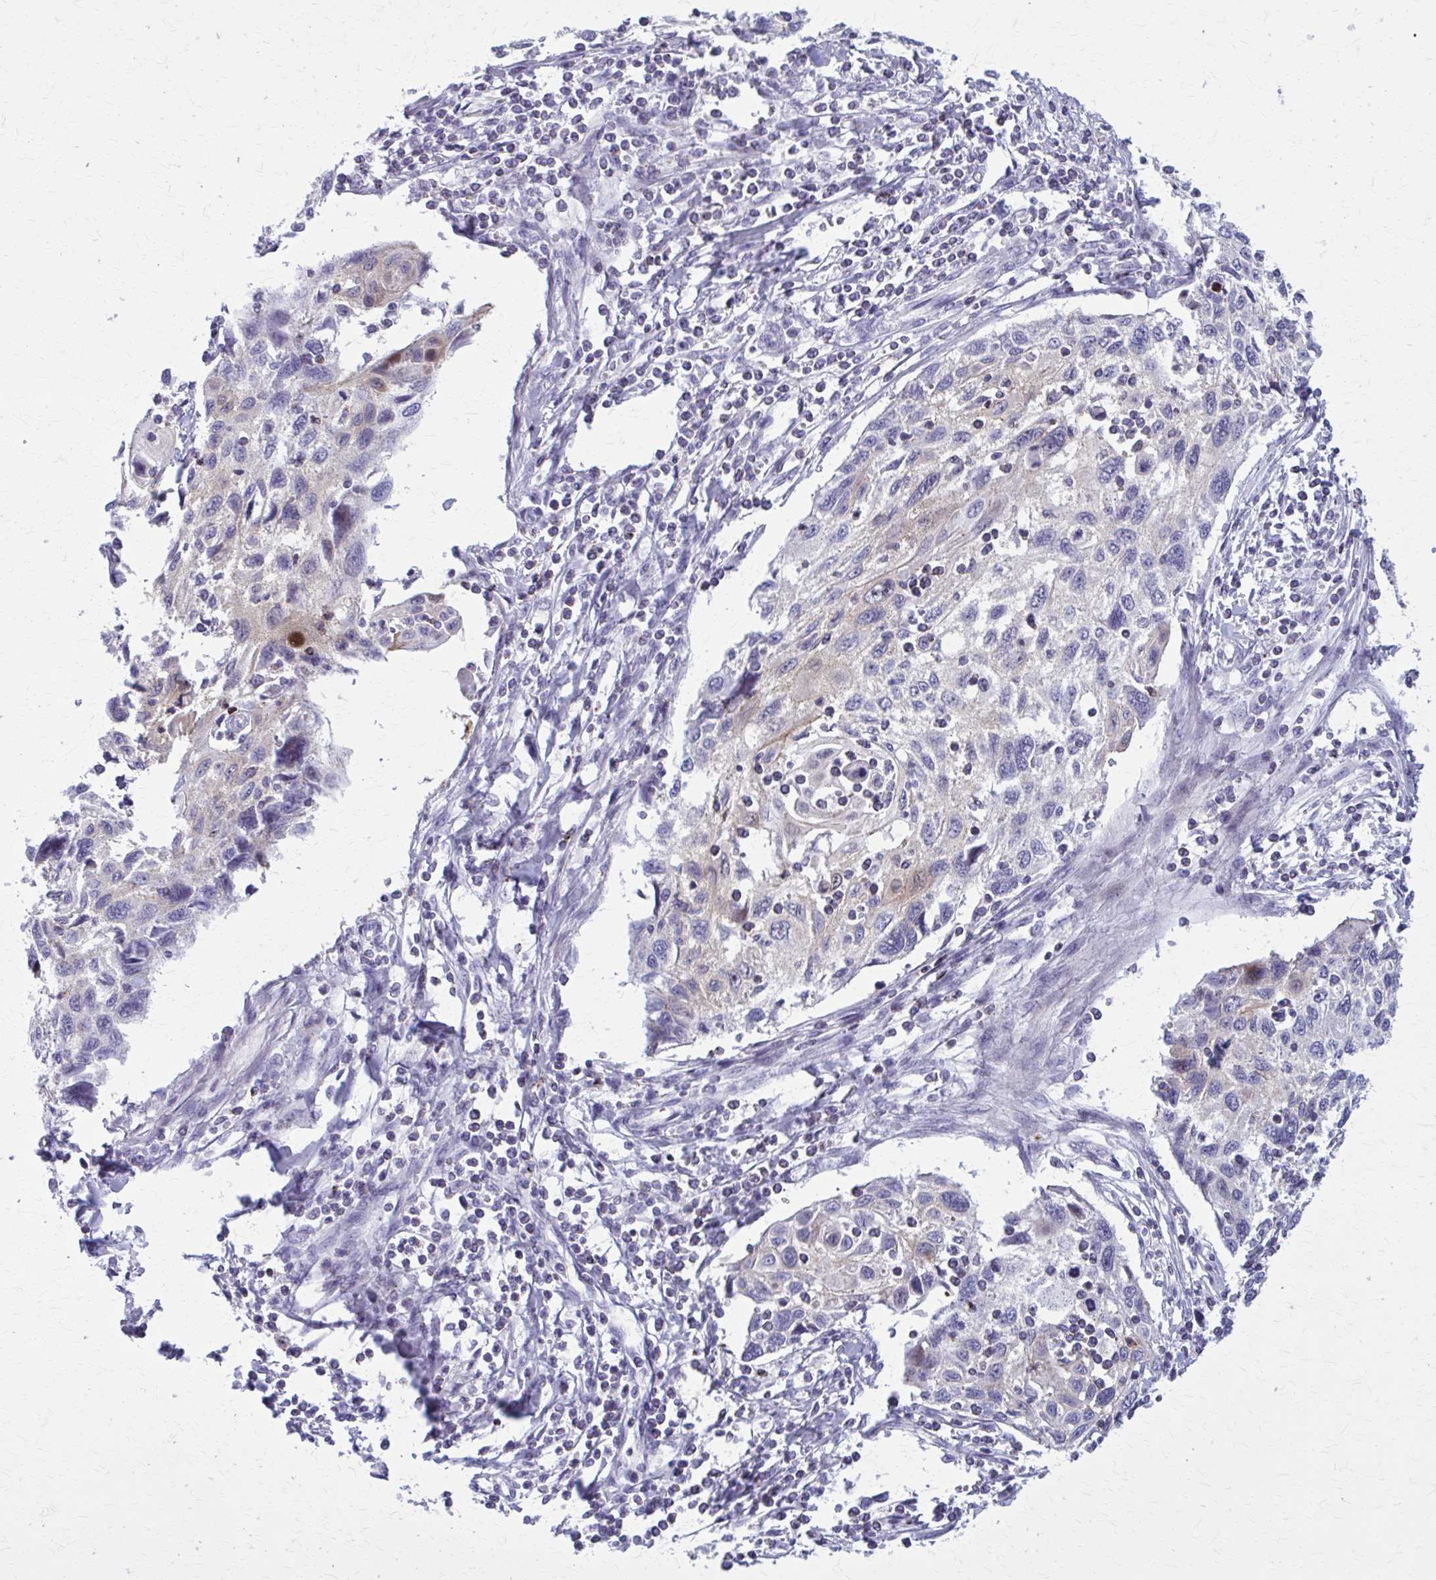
{"staining": {"intensity": "negative", "quantity": "none", "location": "none"}, "tissue": "cervical cancer", "cell_type": "Tumor cells", "image_type": "cancer", "snomed": [{"axis": "morphology", "description": "Squamous cell carcinoma, NOS"}, {"axis": "topography", "description": "Cervix"}], "caption": "High magnification brightfield microscopy of cervical cancer stained with DAB (3,3'-diaminobenzidine) (brown) and counterstained with hematoxylin (blue): tumor cells show no significant expression.", "gene": "PEDS1", "patient": {"sex": "female", "age": 70}}